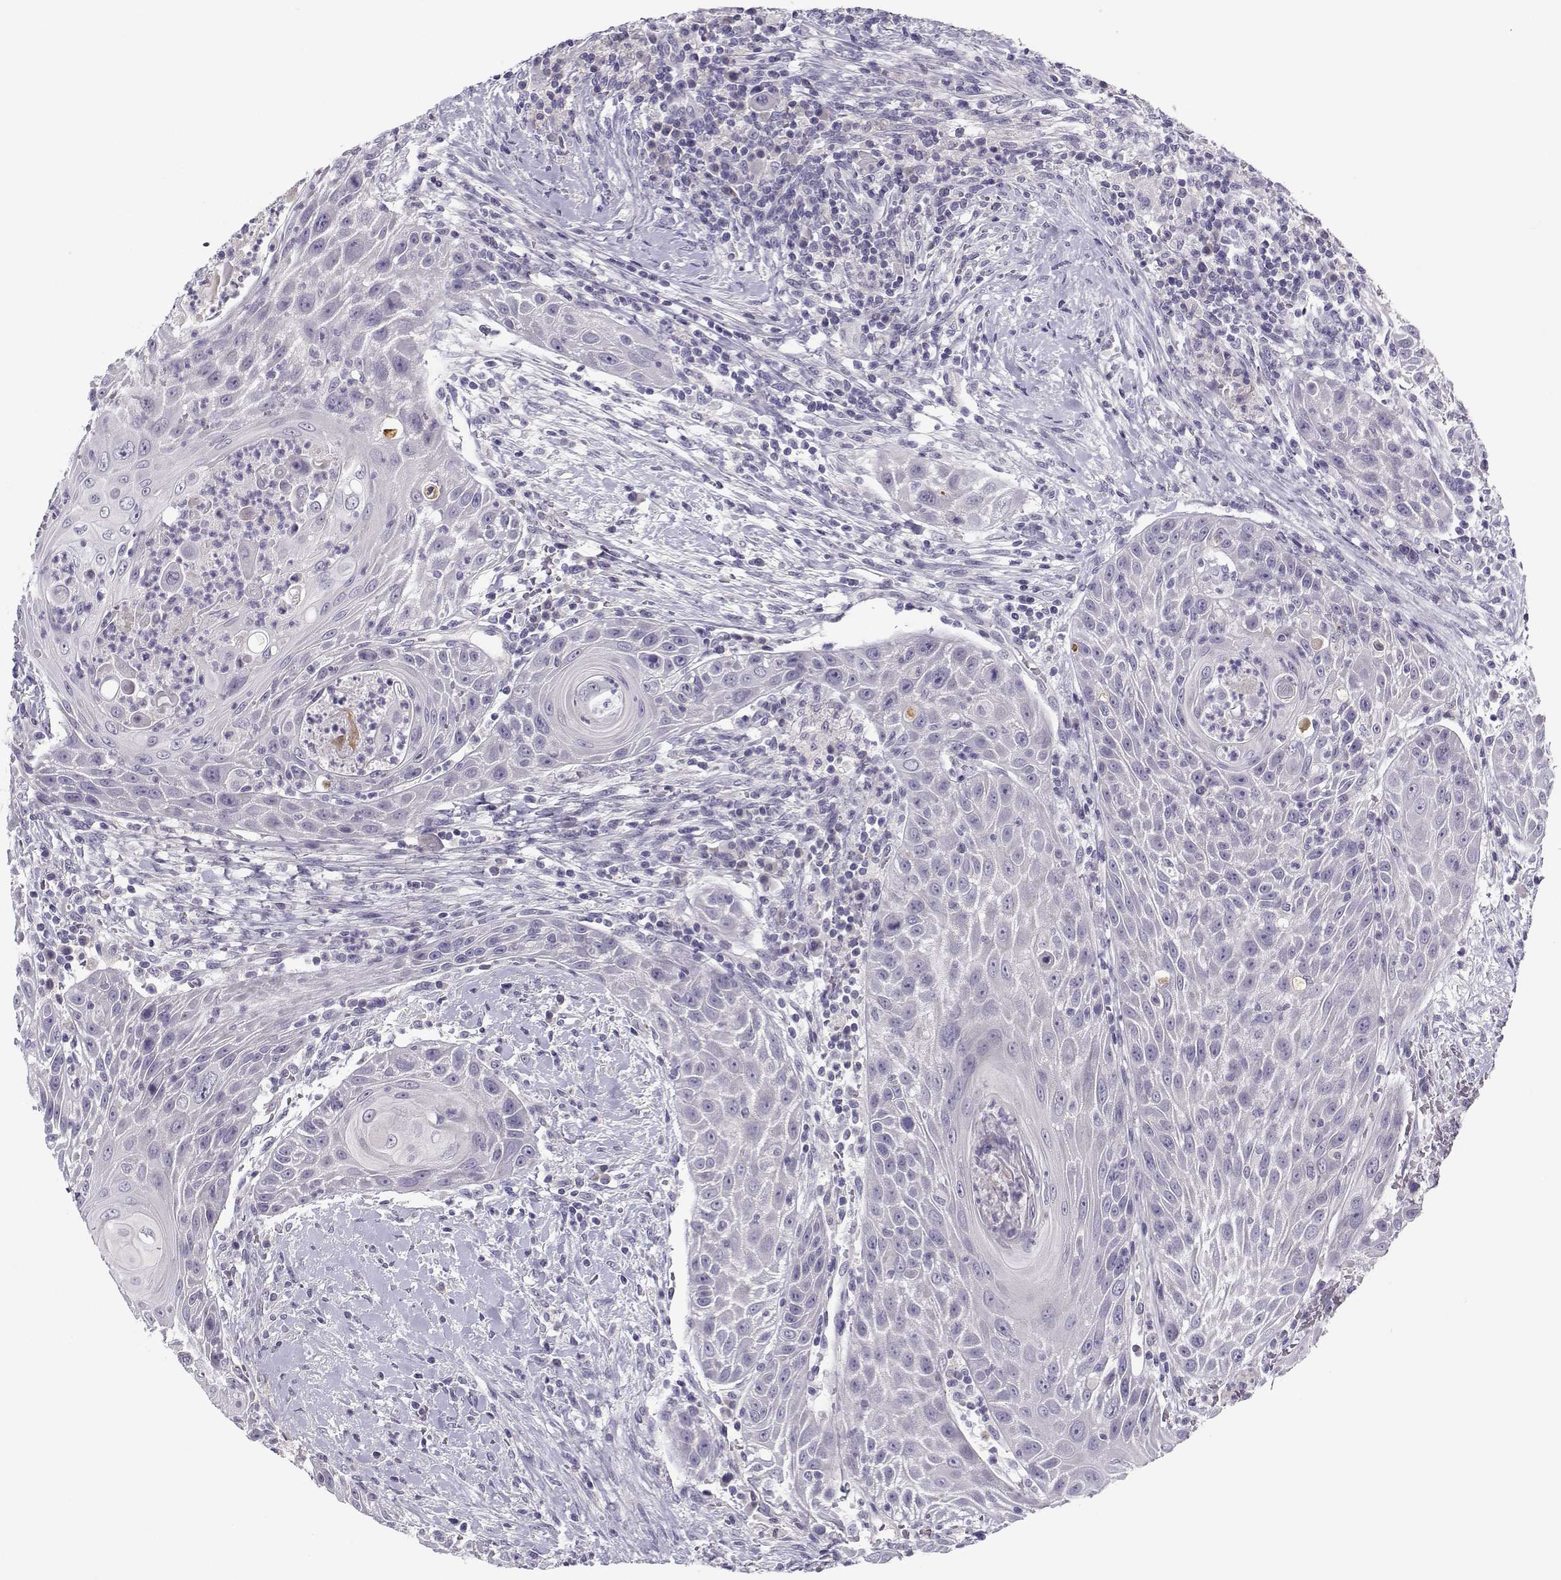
{"staining": {"intensity": "negative", "quantity": "none", "location": "none"}, "tissue": "head and neck cancer", "cell_type": "Tumor cells", "image_type": "cancer", "snomed": [{"axis": "morphology", "description": "Squamous cell carcinoma, NOS"}, {"axis": "topography", "description": "Head-Neck"}], "caption": "DAB (3,3'-diaminobenzidine) immunohistochemical staining of human head and neck cancer (squamous cell carcinoma) demonstrates no significant positivity in tumor cells.", "gene": "CFAP77", "patient": {"sex": "male", "age": 69}}